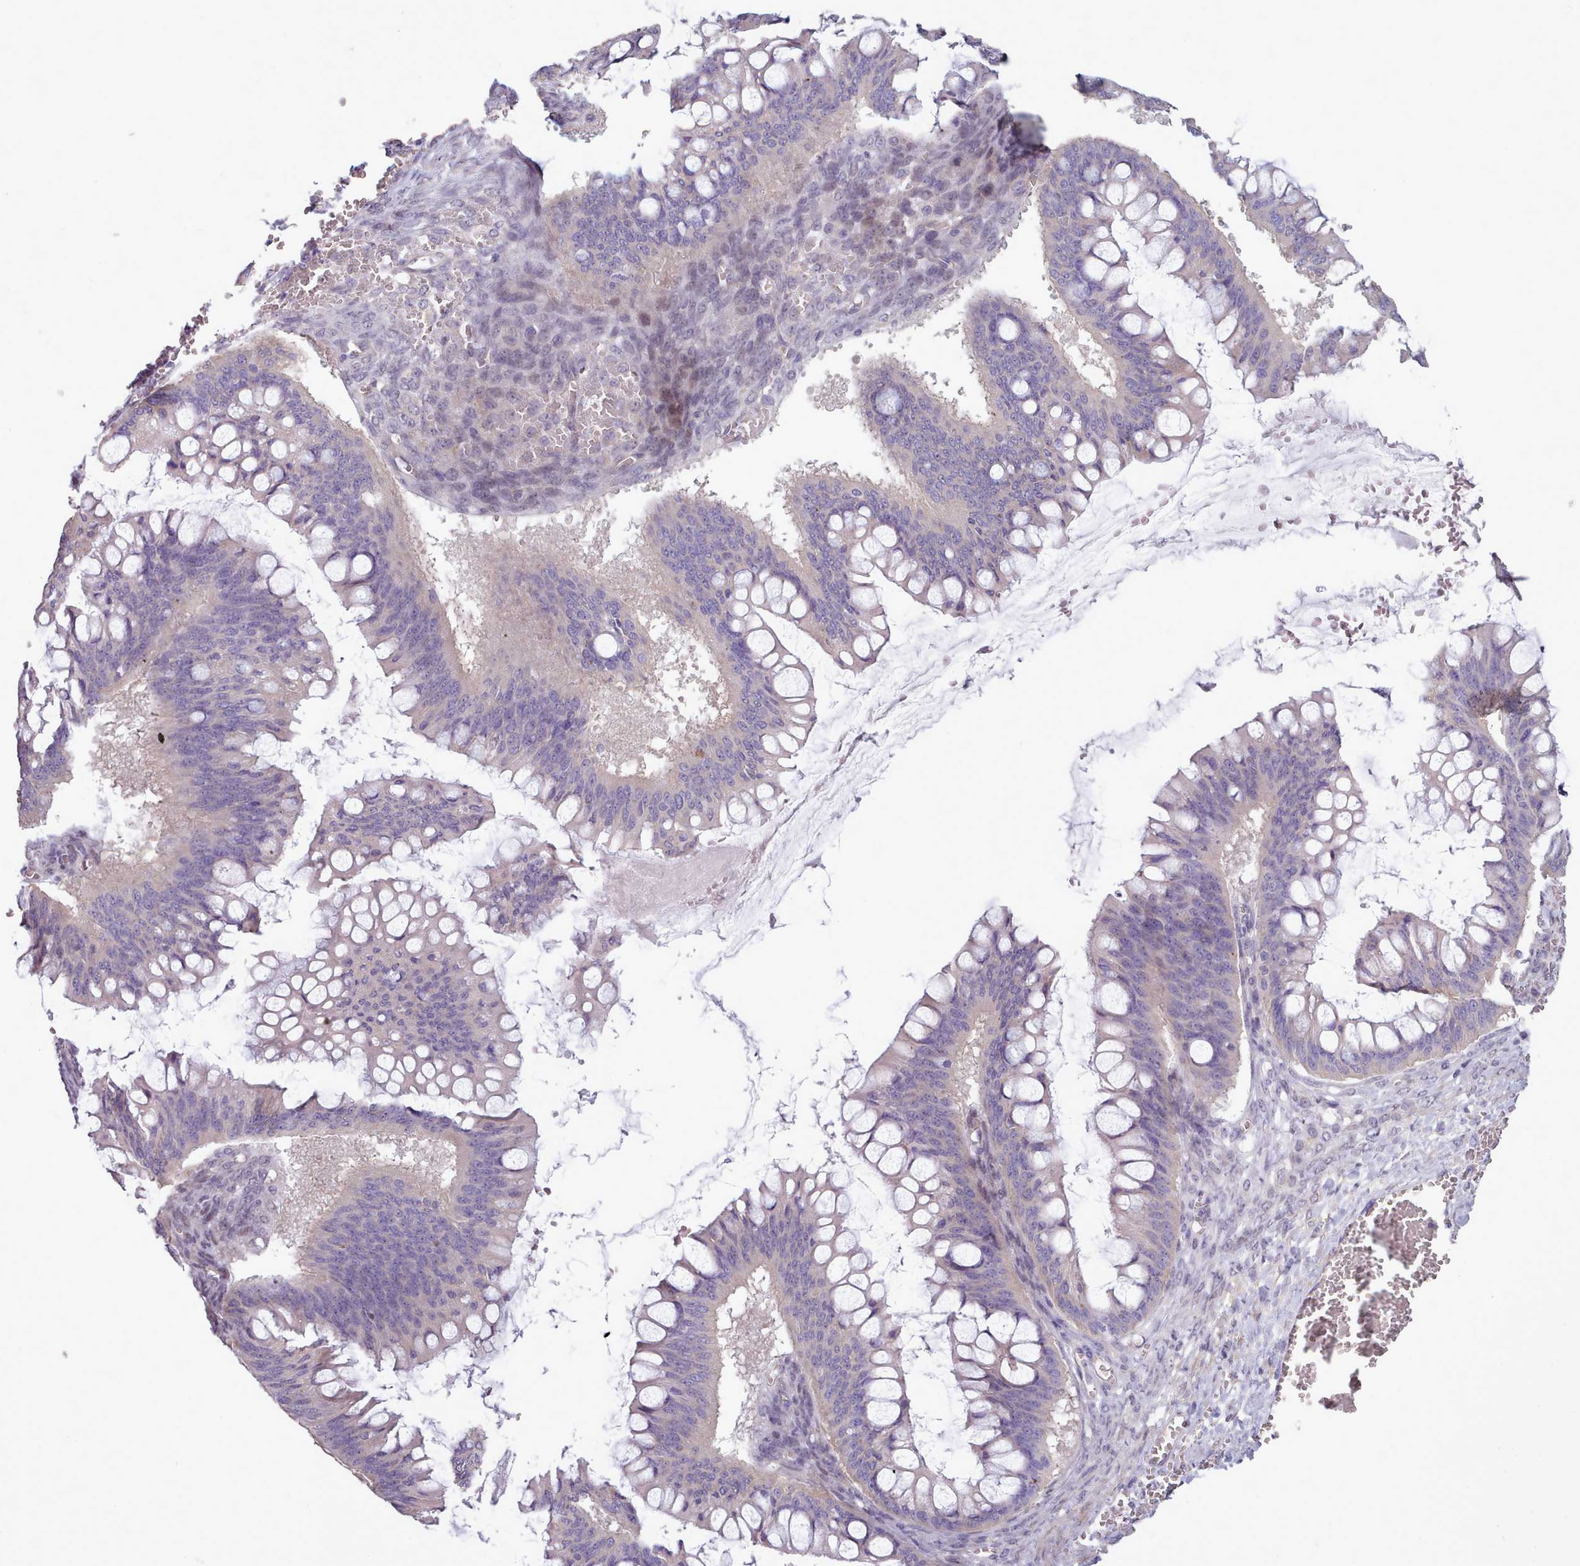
{"staining": {"intensity": "negative", "quantity": "none", "location": "none"}, "tissue": "ovarian cancer", "cell_type": "Tumor cells", "image_type": "cancer", "snomed": [{"axis": "morphology", "description": "Cystadenocarcinoma, mucinous, NOS"}, {"axis": "topography", "description": "Ovary"}], "caption": "A micrograph of ovarian cancer (mucinous cystadenocarcinoma) stained for a protein displays no brown staining in tumor cells. The staining was performed using DAB to visualize the protein expression in brown, while the nuclei were stained in blue with hematoxylin (Magnification: 20x).", "gene": "DPF1", "patient": {"sex": "female", "age": 73}}